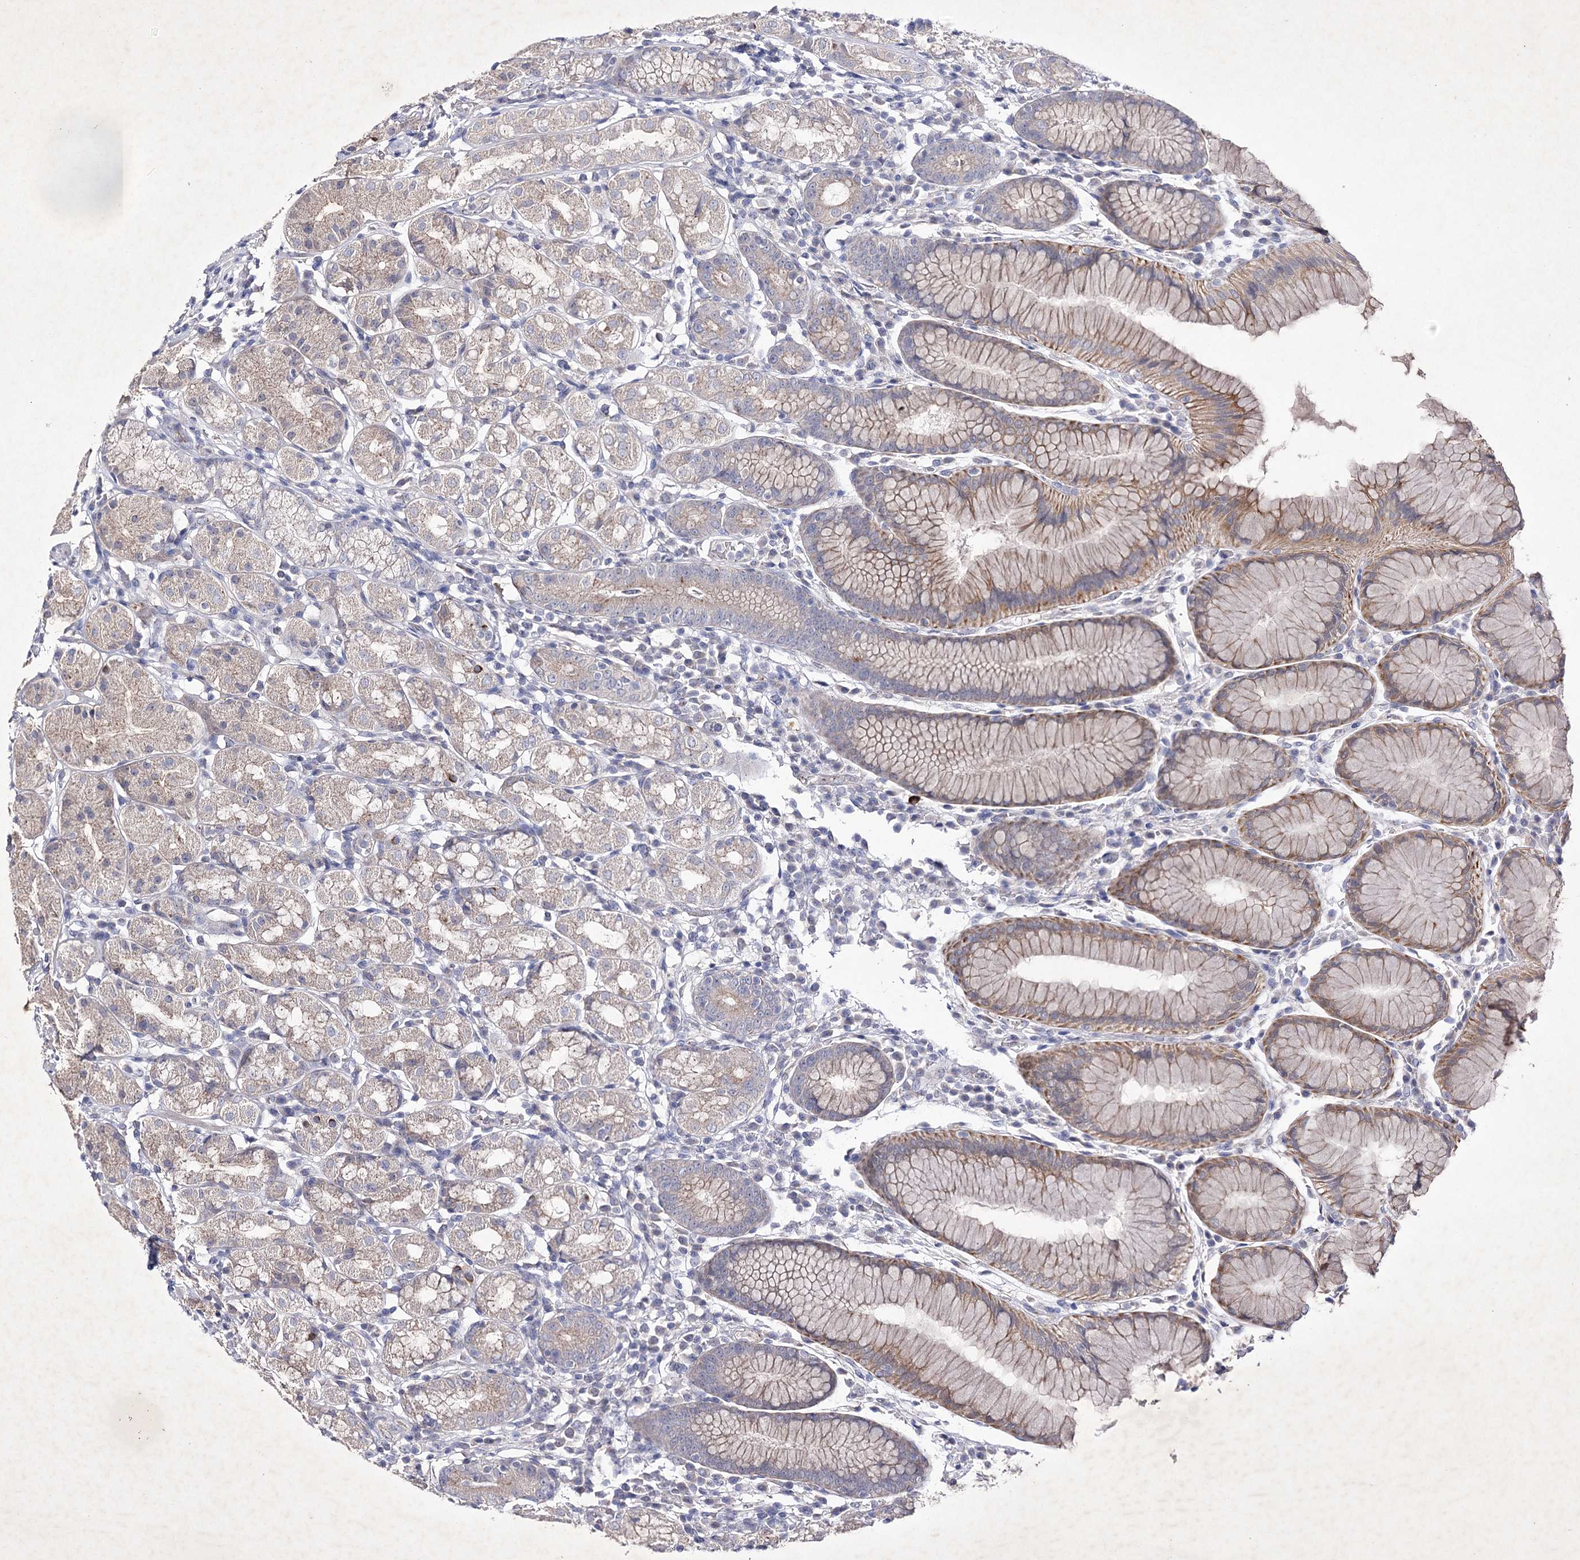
{"staining": {"intensity": "weak", "quantity": "25%-75%", "location": "cytoplasmic/membranous"}, "tissue": "stomach", "cell_type": "Glandular cells", "image_type": "normal", "snomed": [{"axis": "morphology", "description": "Normal tissue, NOS"}, {"axis": "topography", "description": "Stomach, lower"}], "caption": "Immunohistochemical staining of normal human stomach demonstrates weak cytoplasmic/membranous protein staining in about 25%-75% of glandular cells.", "gene": "COX15", "patient": {"sex": "female", "age": 56}}